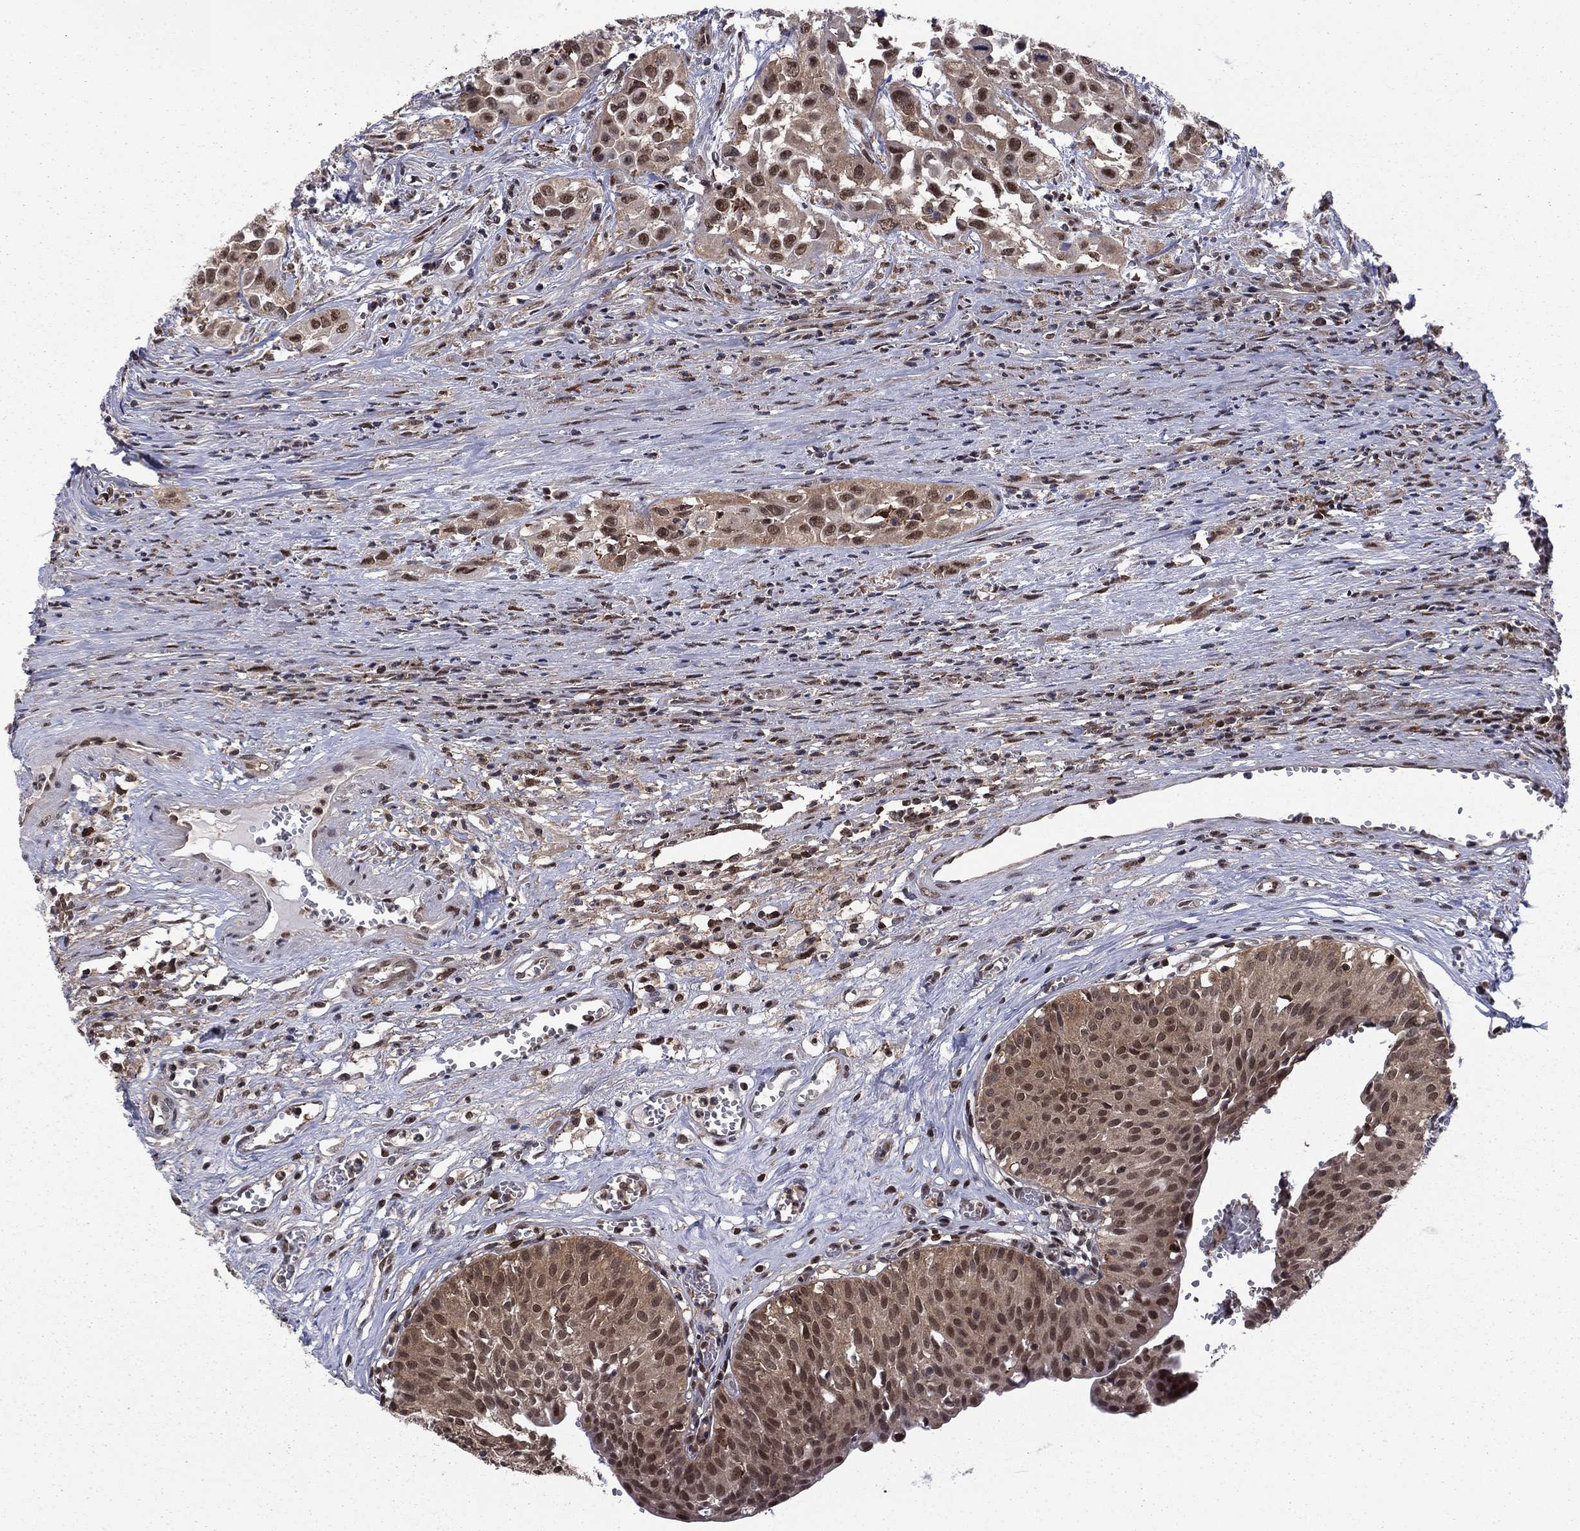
{"staining": {"intensity": "moderate", "quantity": ">75%", "location": "nuclear"}, "tissue": "urinary bladder", "cell_type": "Urothelial cells", "image_type": "normal", "snomed": [{"axis": "morphology", "description": "Normal tissue, NOS"}, {"axis": "morphology", "description": "Urothelial carcinoma, NOS"}, {"axis": "morphology", "description": "Urothelial carcinoma, High grade"}, {"axis": "topography", "description": "Urinary bladder"}], "caption": "A micrograph of urinary bladder stained for a protein exhibits moderate nuclear brown staining in urothelial cells.", "gene": "PSMD2", "patient": {"sex": "male", "age": 57}}